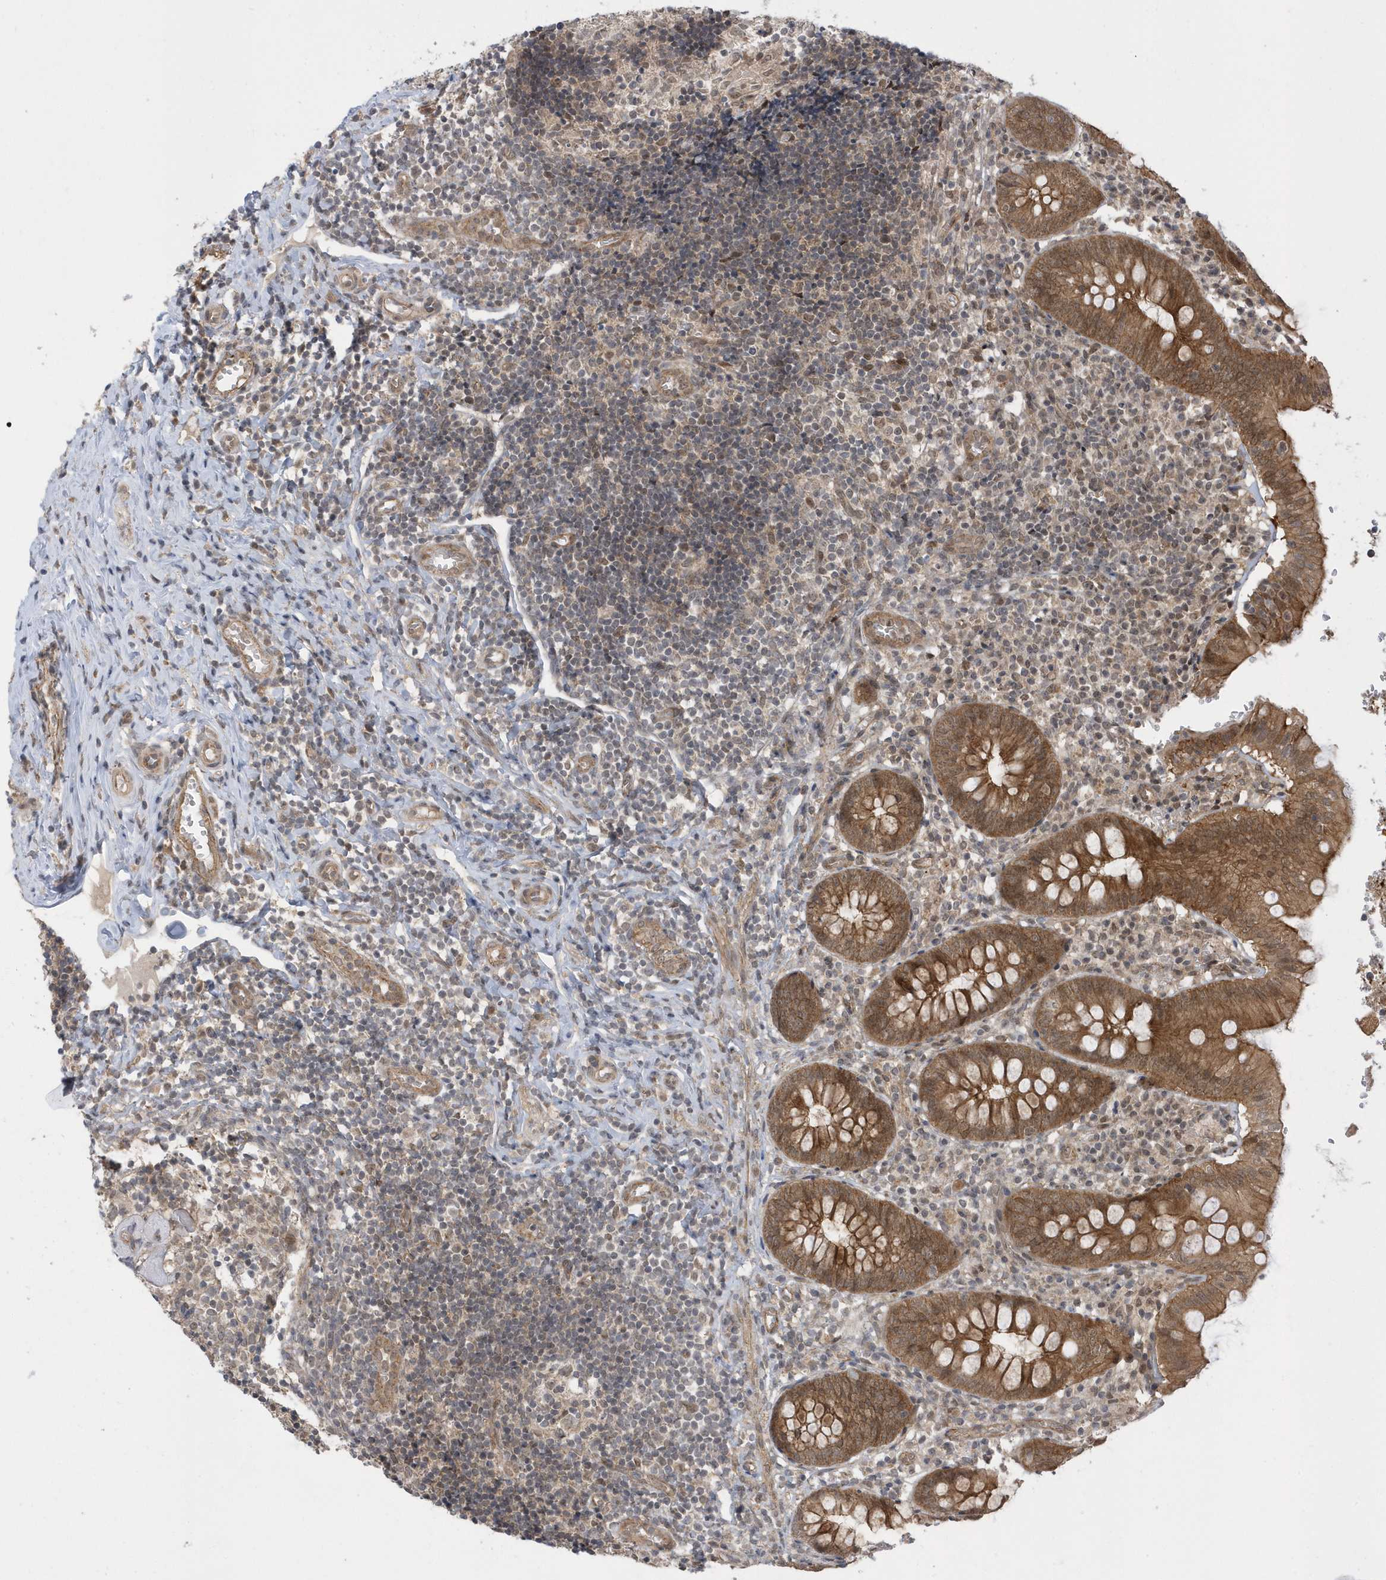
{"staining": {"intensity": "moderate", "quantity": ">75%", "location": "cytoplasmic/membranous,nuclear"}, "tissue": "appendix", "cell_type": "Glandular cells", "image_type": "normal", "snomed": [{"axis": "morphology", "description": "Normal tissue, NOS"}, {"axis": "topography", "description": "Appendix"}], "caption": "A brown stain highlights moderate cytoplasmic/membranous,nuclear positivity of a protein in glandular cells of normal appendix.", "gene": "USP53", "patient": {"sex": "male", "age": 8}}